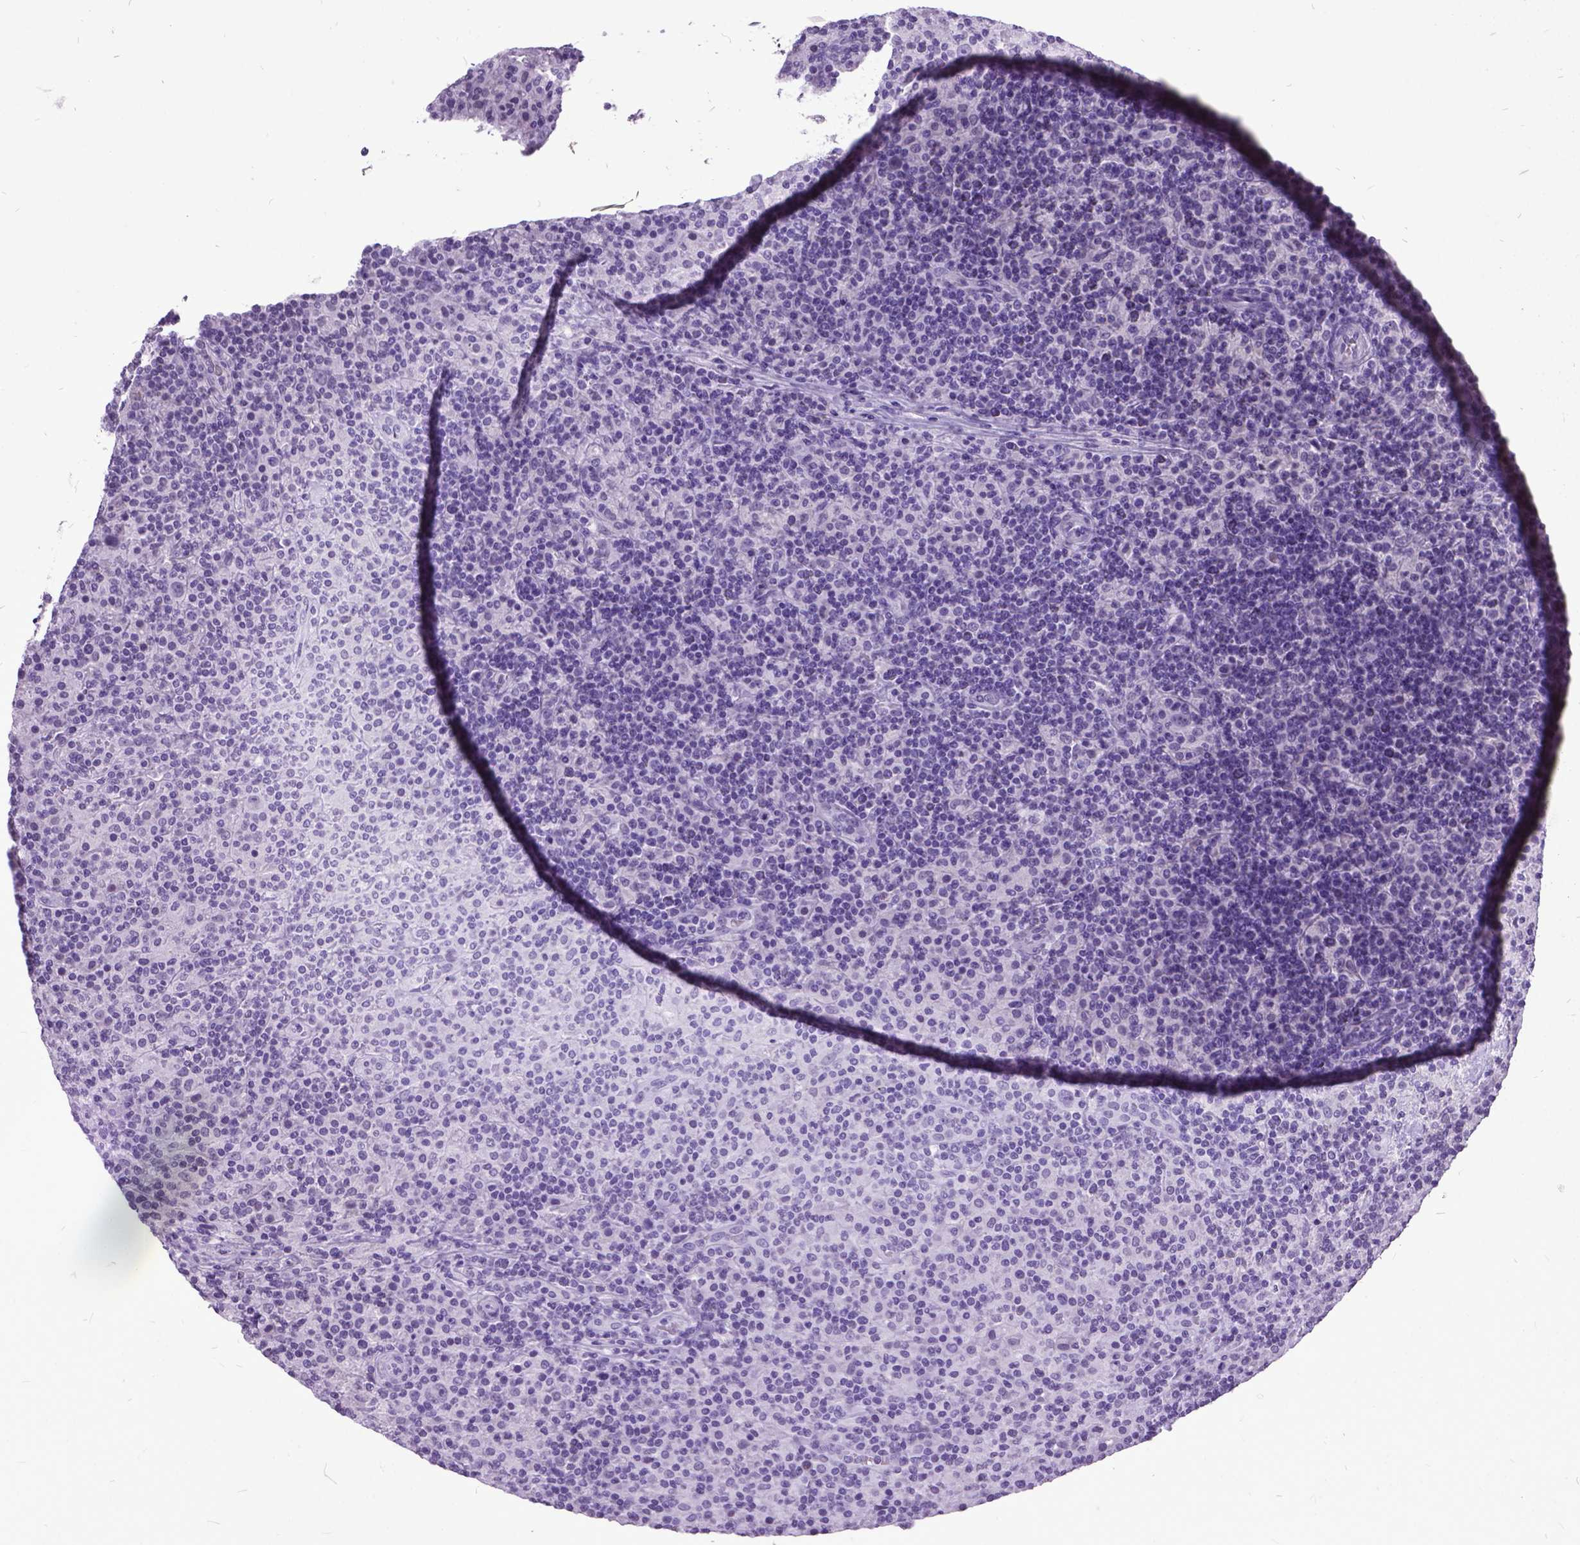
{"staining": {"intensity": "negative", "quantity": "none", "location": "none"}, "tissue": "lymphoma", "cell_type": "Tumor cells", "image_type": "cancer", "snomed": [{"axis": "morphology", "description": "Hodgkin's disease, NOS"}, {"axis": "topography", "description": "Lymph node"}], "caption": "This photomicrograph is of lymphoma stained with immunohistochemistry (IHC) to label a protein in brown with the nuclei are counter-stained blue. There is no positivity in tumor cells.", "gene": "MARCHF10", "patient": {"sex": "male", "age": 70}}